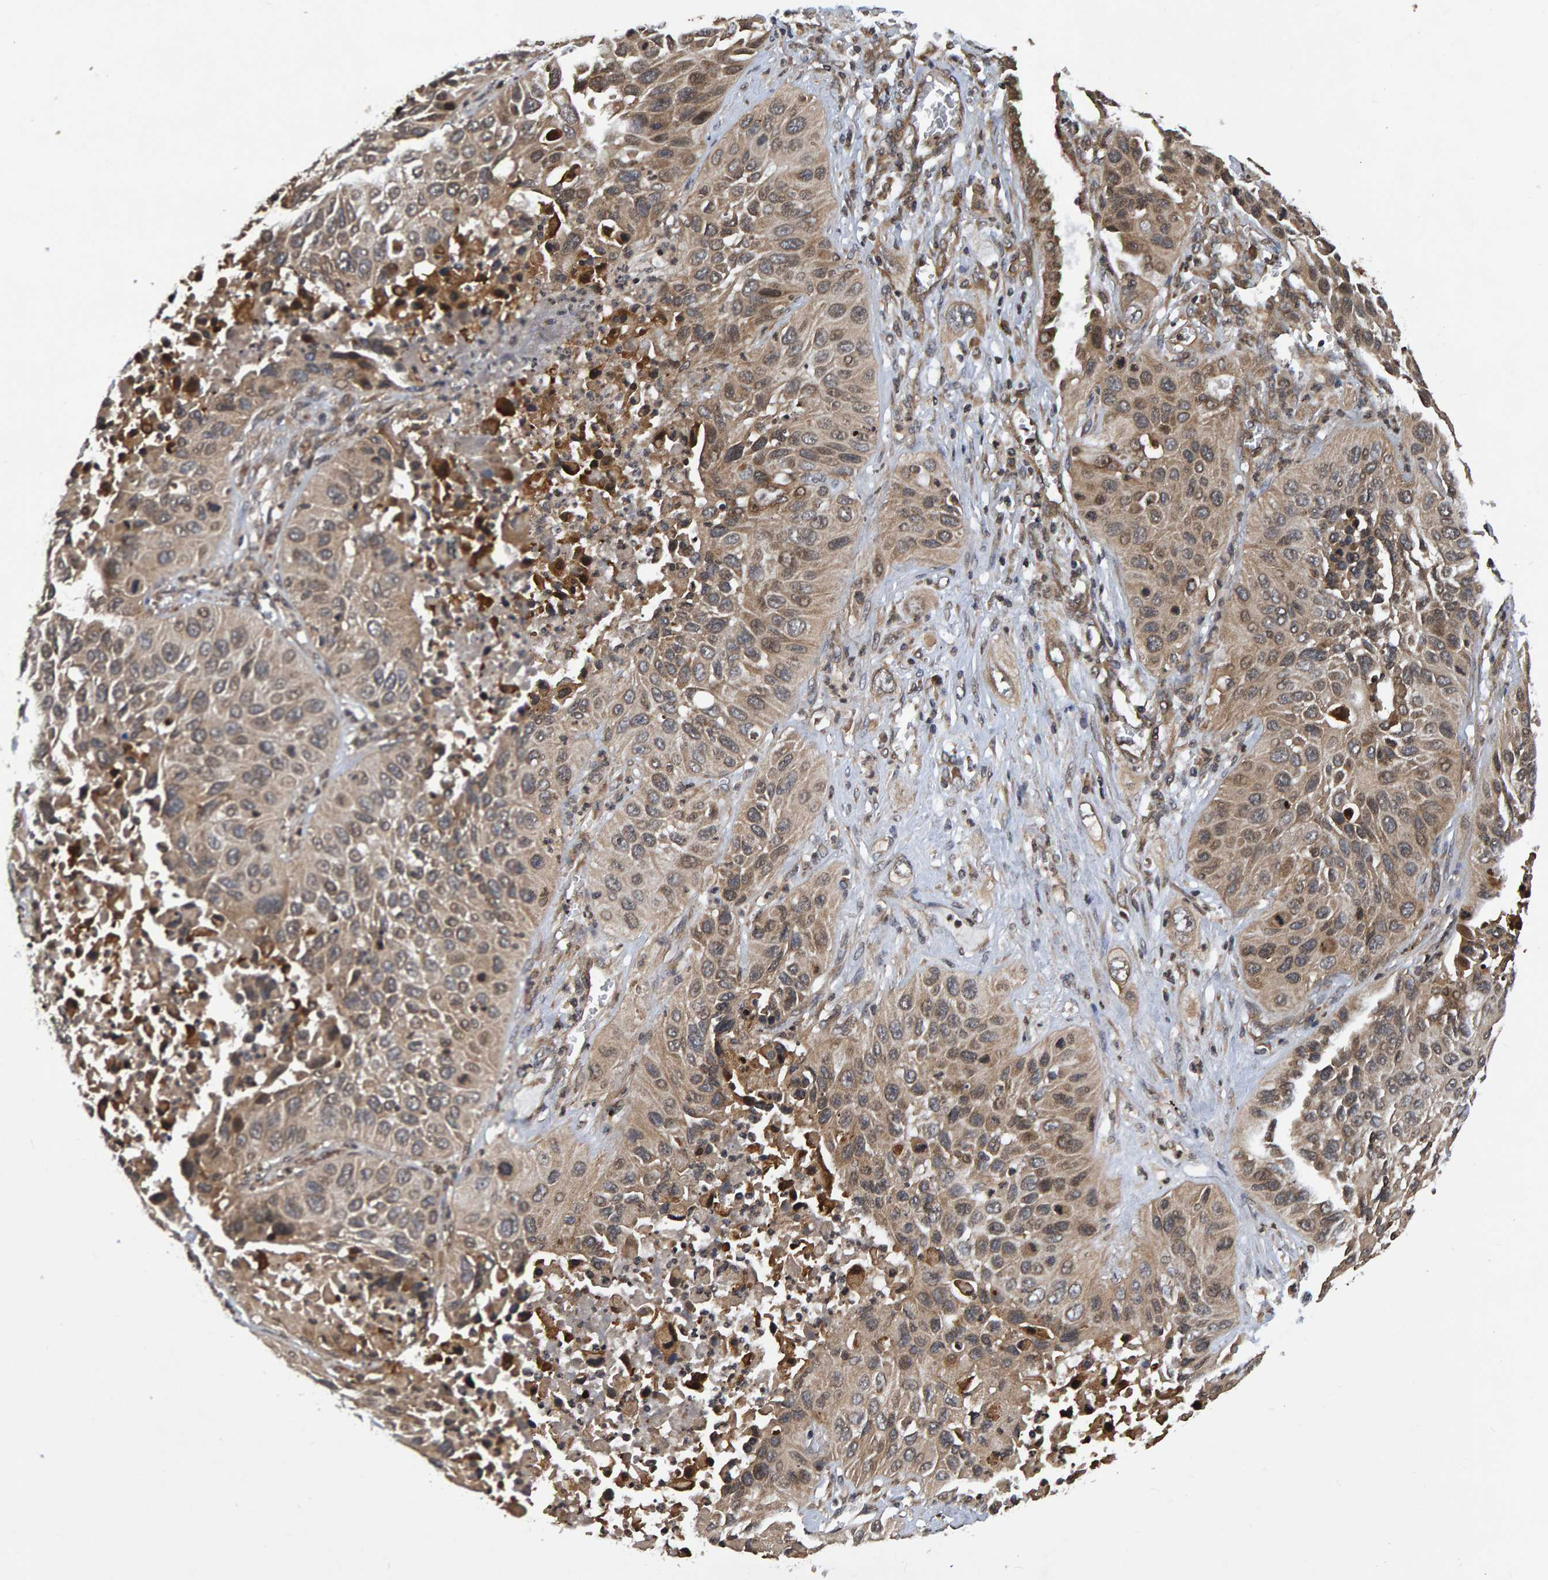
{"staining": {"intensity": "weak", "quantity": ">75%", "location": "cytoplasmic/membranous"}, "tissue": "lung cancer", "cell_type": "Tumor cells", "image_type": "cancer", "snomed": [{"axis": "morphology", "description": "Squamous cell carcinoma, NOS"}, {"axis": "topography", "description": "Lung"}], "caption": "IHC histopathology image of neoplastic tissue: human lung cancer (squamous cell carcinoma) stained using immunohistochemistry demonstrates low levels of weak protein expression localized specifically in the cytoplasmic/membranous of tumor cells, appearing as a cytoplasmic/membranous brown color.", "gene": "GAB2", "patient": {"sex": "female", "age": 76}}